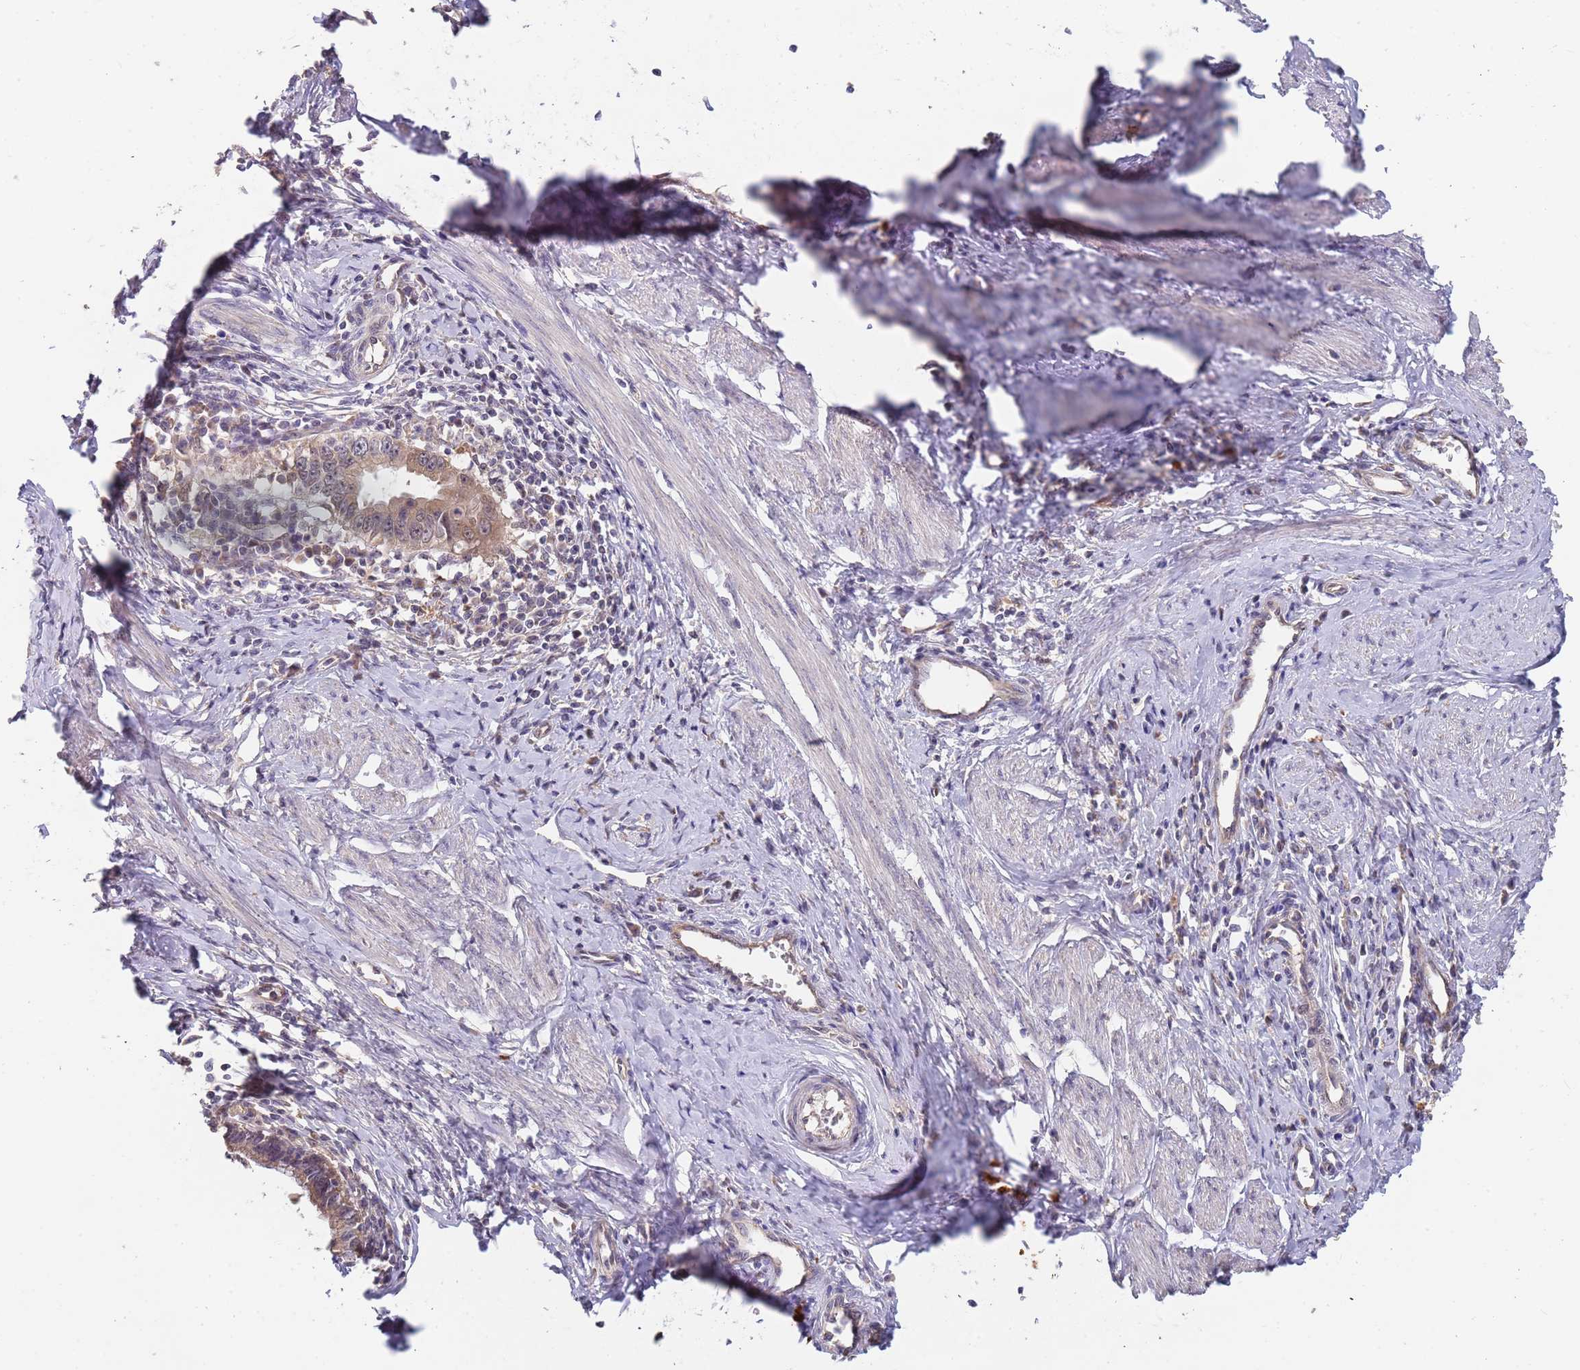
{"staining": {"intensity": "moderate", "quantity": ">75%", "location": "cytoplasmic/membranous"}, "tissue": "cervical cancer", "cell_type": "Tumor cells", "image_type": "cancer", "snomed": [{"axis": "morphology", "description": "Adenocarcinoma, NOS"}, {"axis": "topography", "description": "Cervix"}], "caption": "Protein staining by immunohistochemistry shows moderate cytoplasmic/membranous positivity in approximately >75% of tumor cells in cervical adenocarcinoma.", "gene": "TMEM64", "patient": {"sex": "female", "age": 36}}